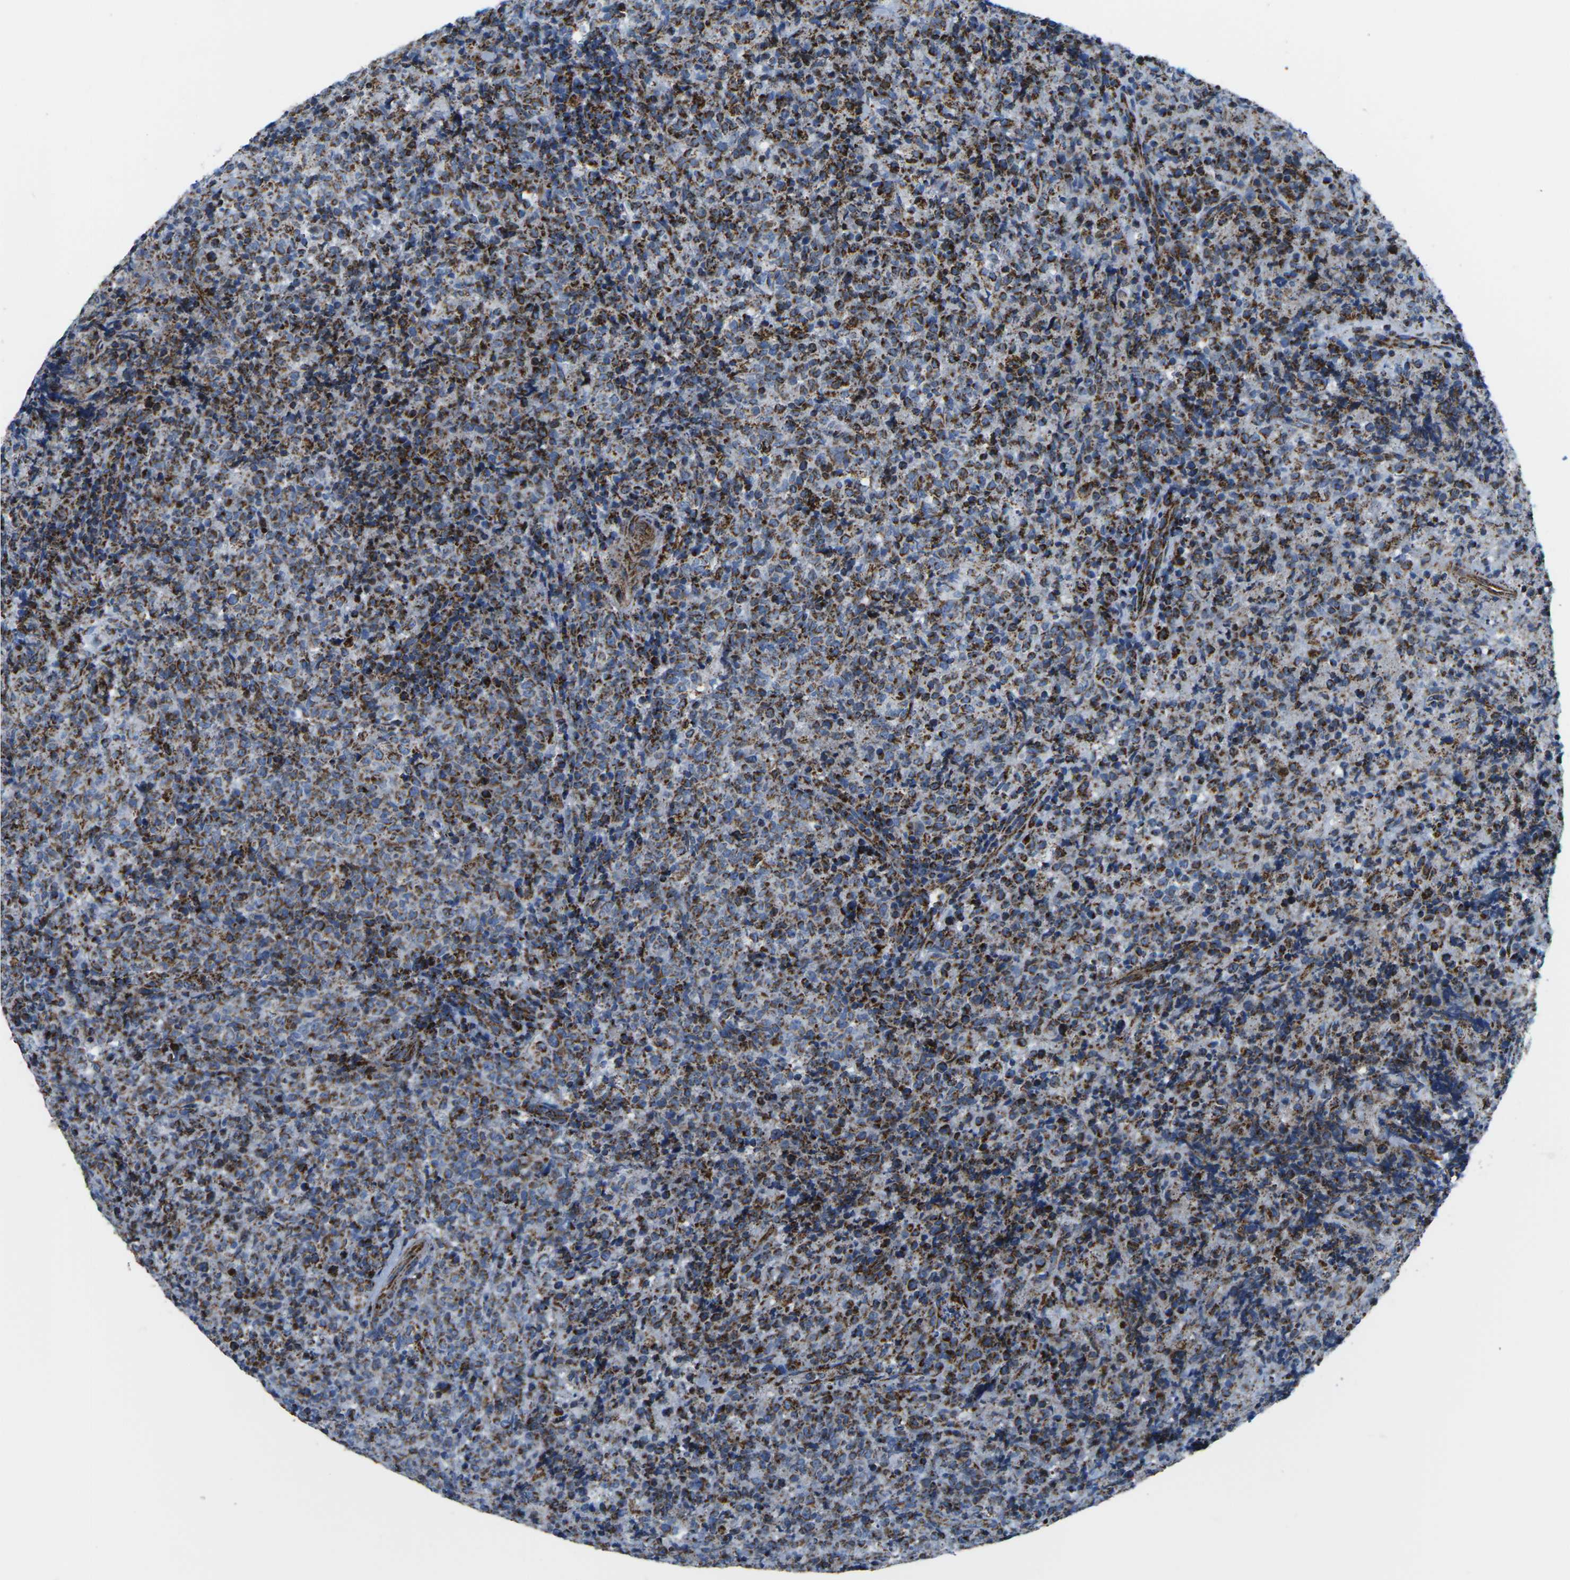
{"staining": {"intensity": "strong", "quantity": "25%-75%", "location": "cytoplasmic/membranous"}, "tissue": "lymphoma", "cell_type": "Tumor cells", "image_type": "cancer", "snomed": [{"axis": "morphology", "description": "Malignant lymphoma, non-Hodgkin's type, High grade"}, {"axis": "topography", "description": "Tonsil"}], "caption": "An immunohistochemistry (IHC) image of tumor tissue is shown. Protein staining in brown highlights strong cytoplasmic/membranous positivity in lymphoma within tumor cells.", "gene": "MT-CO2", "patient": {"sex": "female", "age": 36}}